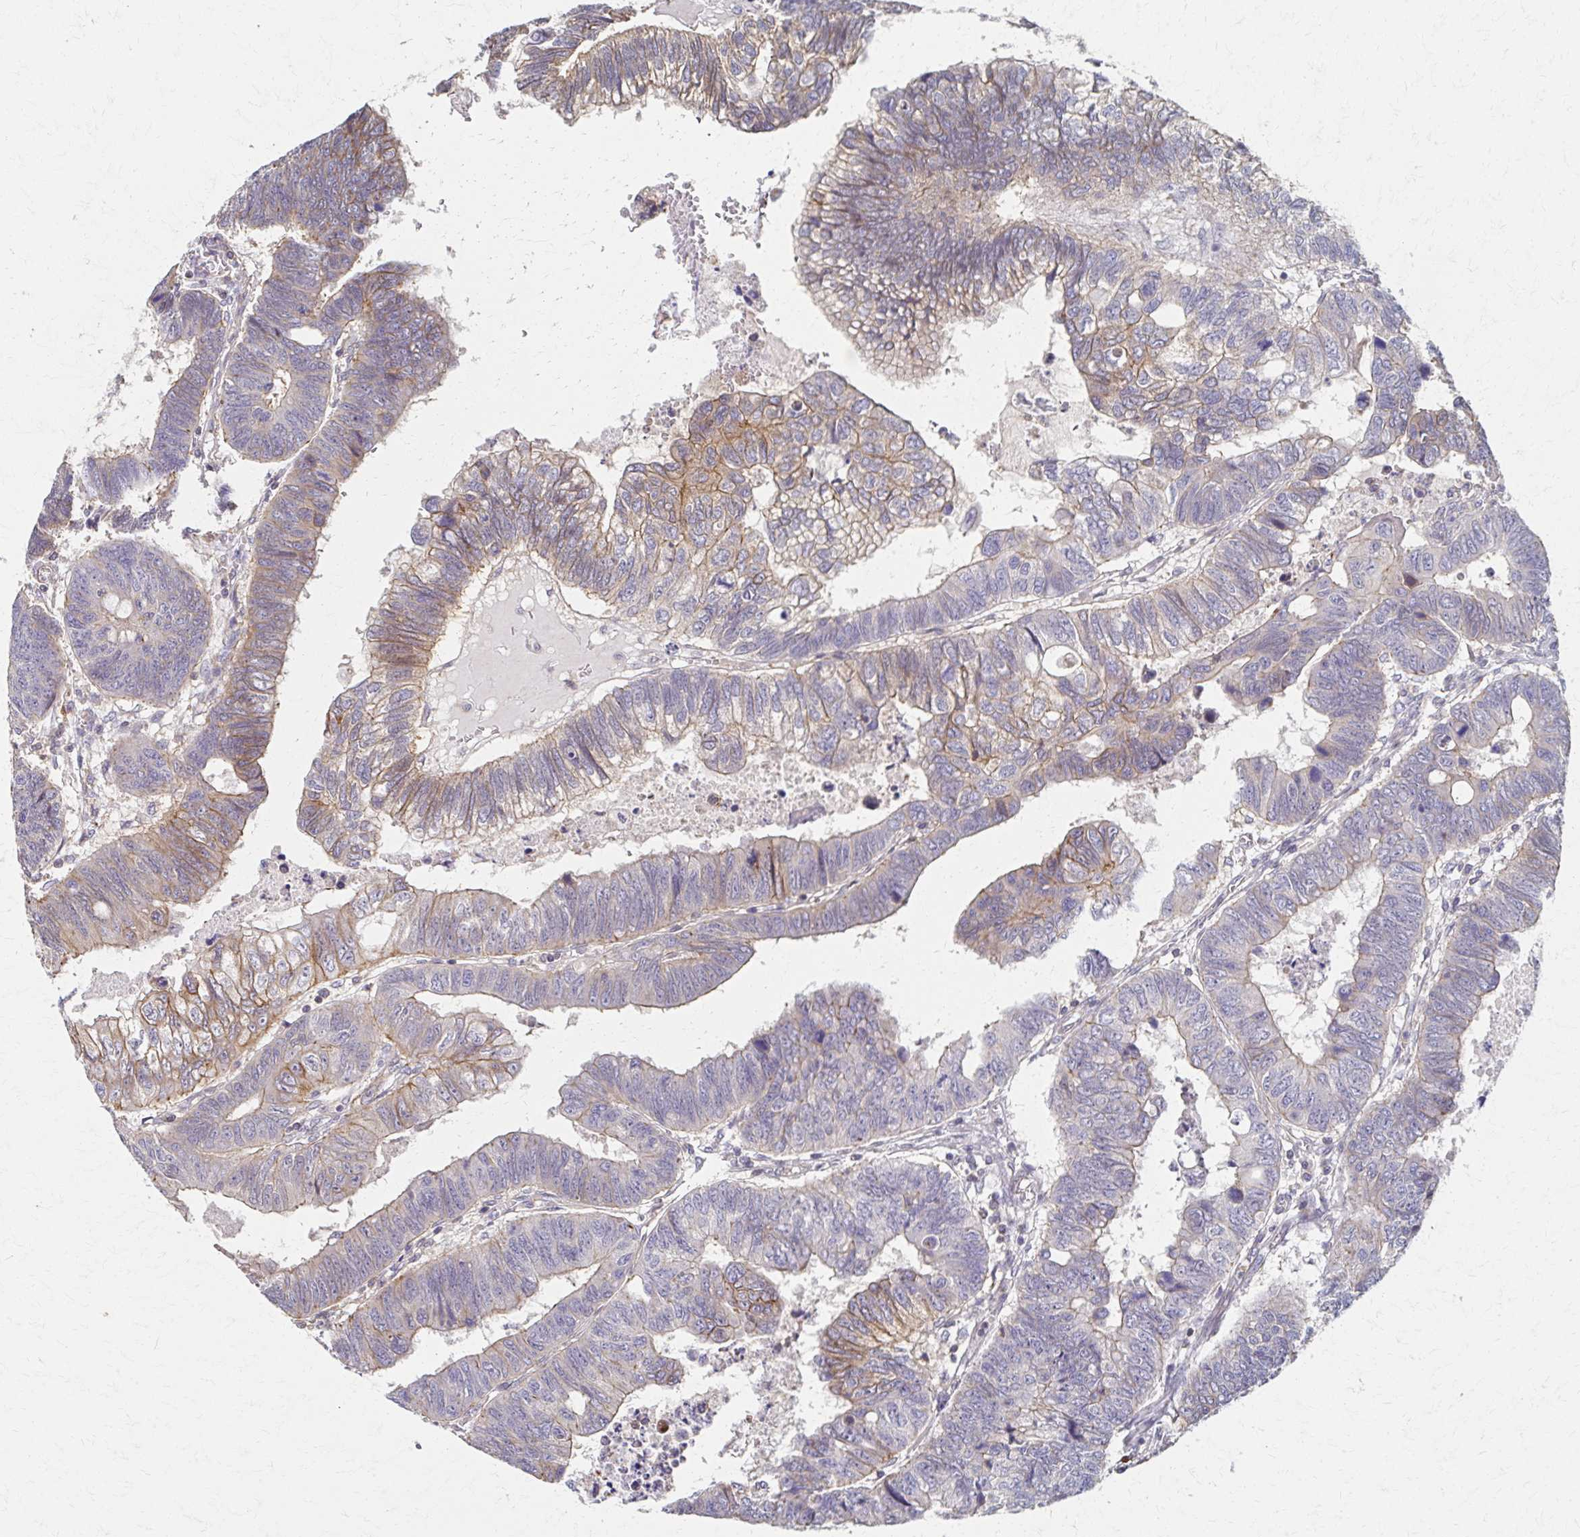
{"staining": {"intensity": "moderate", "quantity": "25%-75%", "location": "cytoplasmic/membranous"}, "tissue": "colorectal cancer", "cell_type": "Tumor cells", "image_type": "cancer", "snomed": [{"axis": "morphology", "description": "Adenocarcinoma, NOS"}, {"axis": "topography", "description": "Colon"}], "caption": "Immunohistochemical staining of human colorectal cancer displays medium levels of moderate cytoplasmic/membranous protein expression in approximately 25%-75% of tumor cells.", "gene": "EOLA2", "patient": {"sex": "male", "age": 62}}